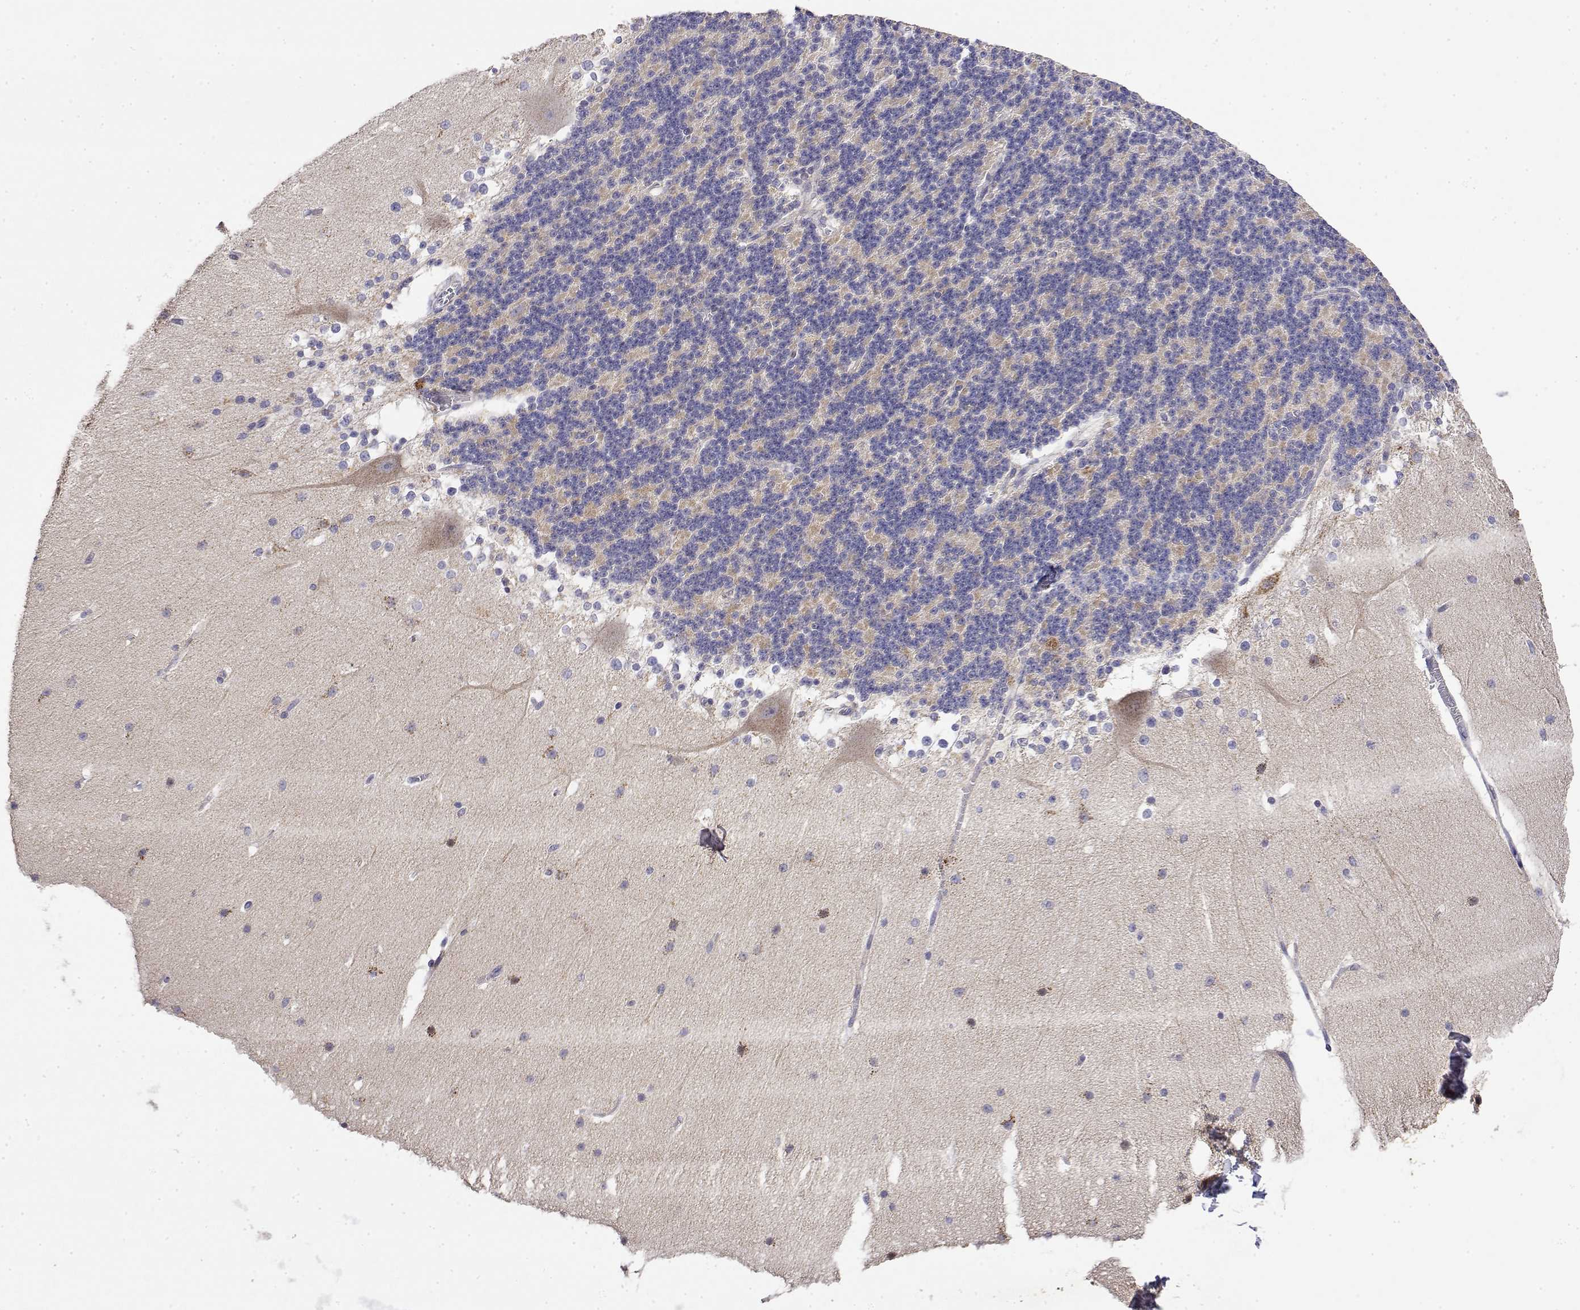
{"staining": {"intensity": "weak", "quantity": "<25%", "location": "cytoplasmic/membranous"}, "tissue": "cerebellum", "cell_type": "Cells in granular layer", "image_type": "normal", "snomed": [{"axis": "morphology", "description": "Normal tissue, NOS"}, {"axis": "topography", "description": "Cerebellum"}], "caption": "IHC image of benign cerebellum stained for a protein (brown), which shows no staining in cells in granular layer.", "gene": "GADD45GIP1", "patient": {"sex": "female", "age": 19}}